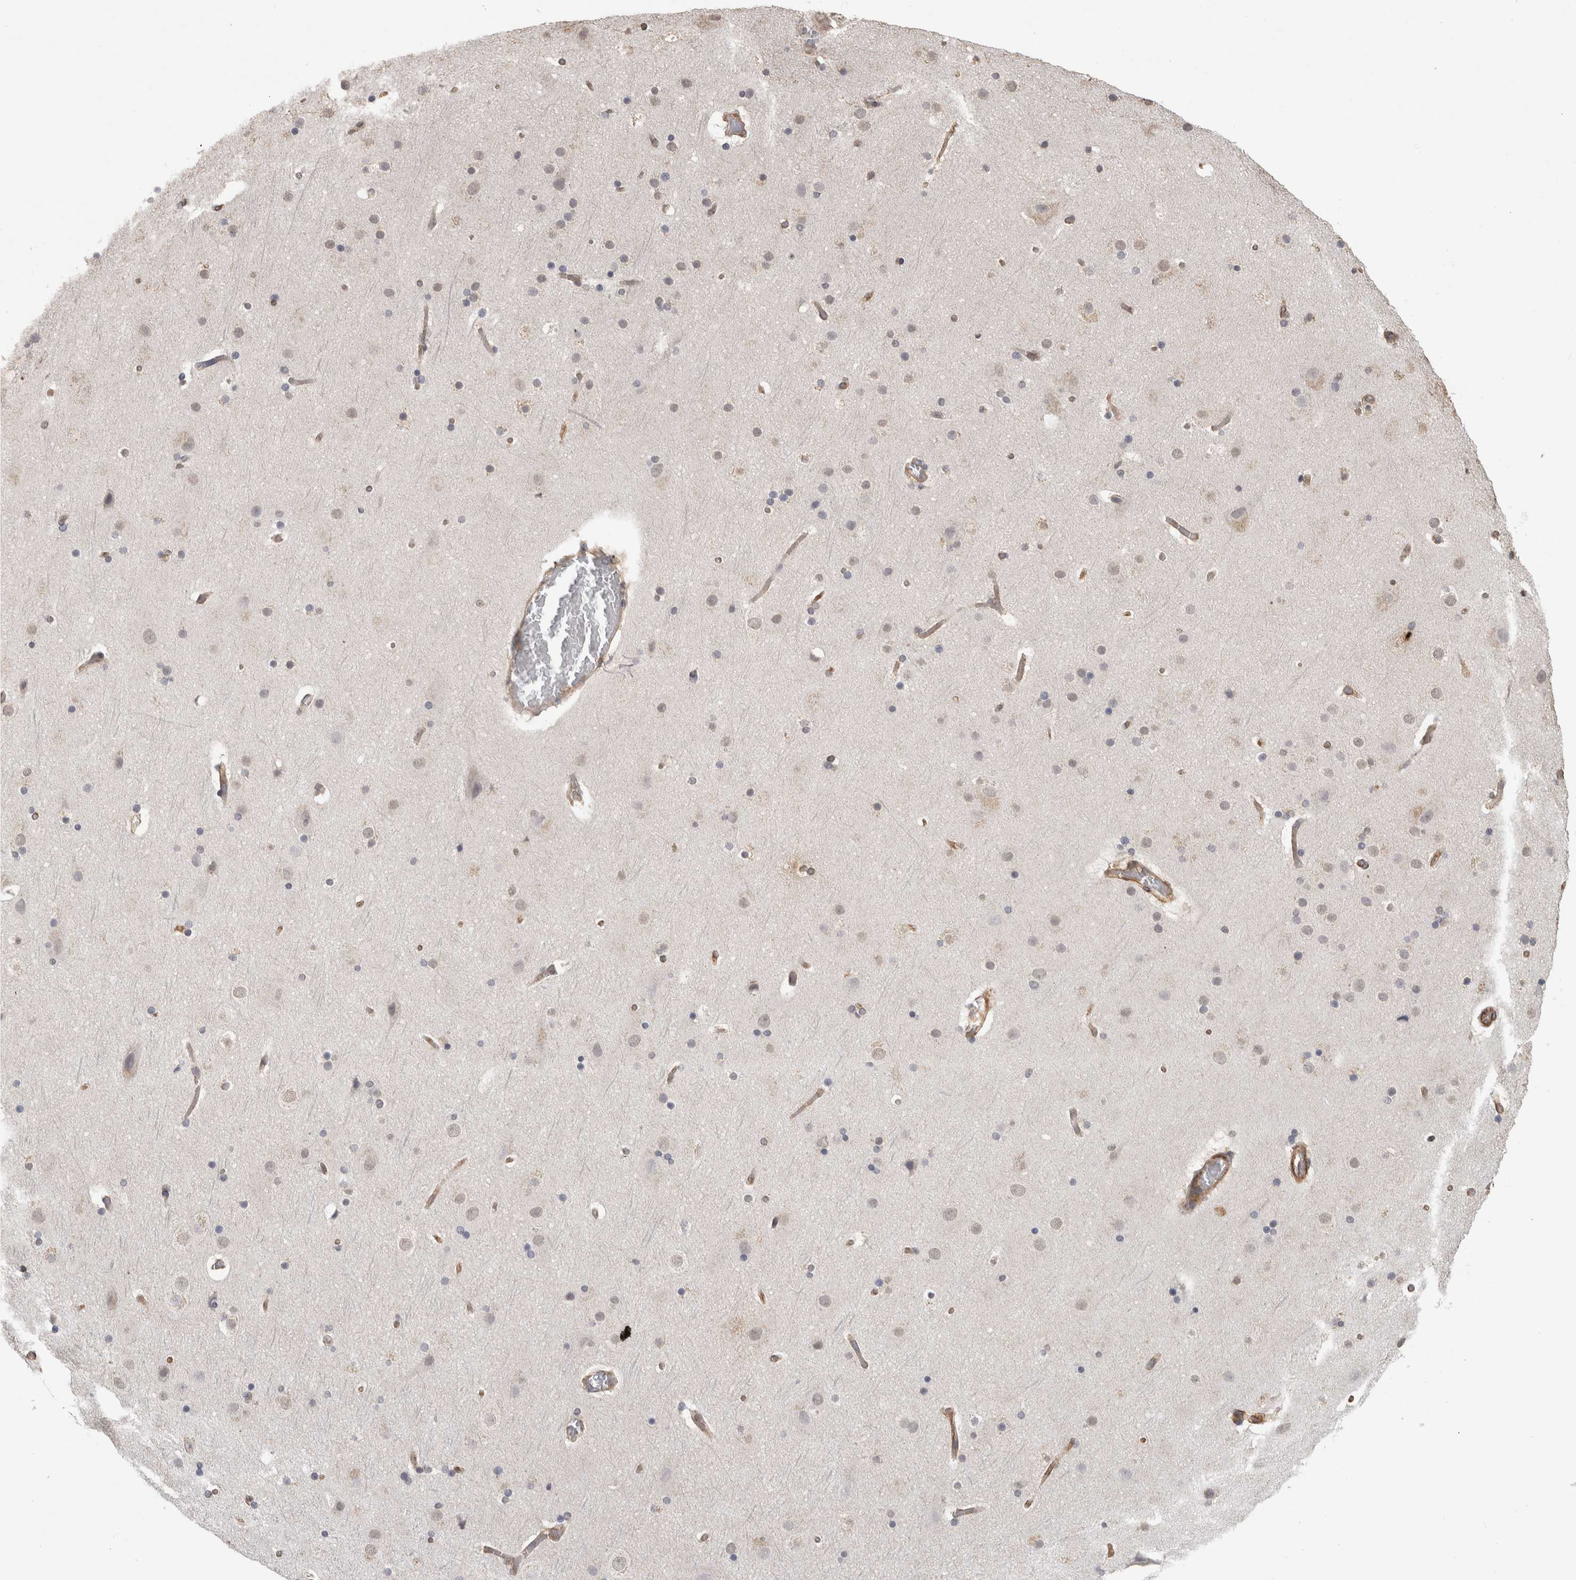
{"staining": {"intensity": "weak", "quantity": ">75%", "location": "cytoplasmic/membranous"}, "tissue": "cerebral cortex", "cell_type": "Endothelial cells", "image_type": "normal", "snomed": [{"axis": "morphology", "description": "Normal tissue, NOS"}, {"axis": "topography", "description": "Cerebral cortex"}], "caption": "Immunohistochemistry (IHC) (DAB (3,3'-diaminobenzidine)) staining of unremarkable cerebral cortex demonstrates weak cytoplasmic/membranous protein positivity in approximately >75% of endothelial cells.", "gene": "RECK", "patient": {"sex": "male", "age": 57}}